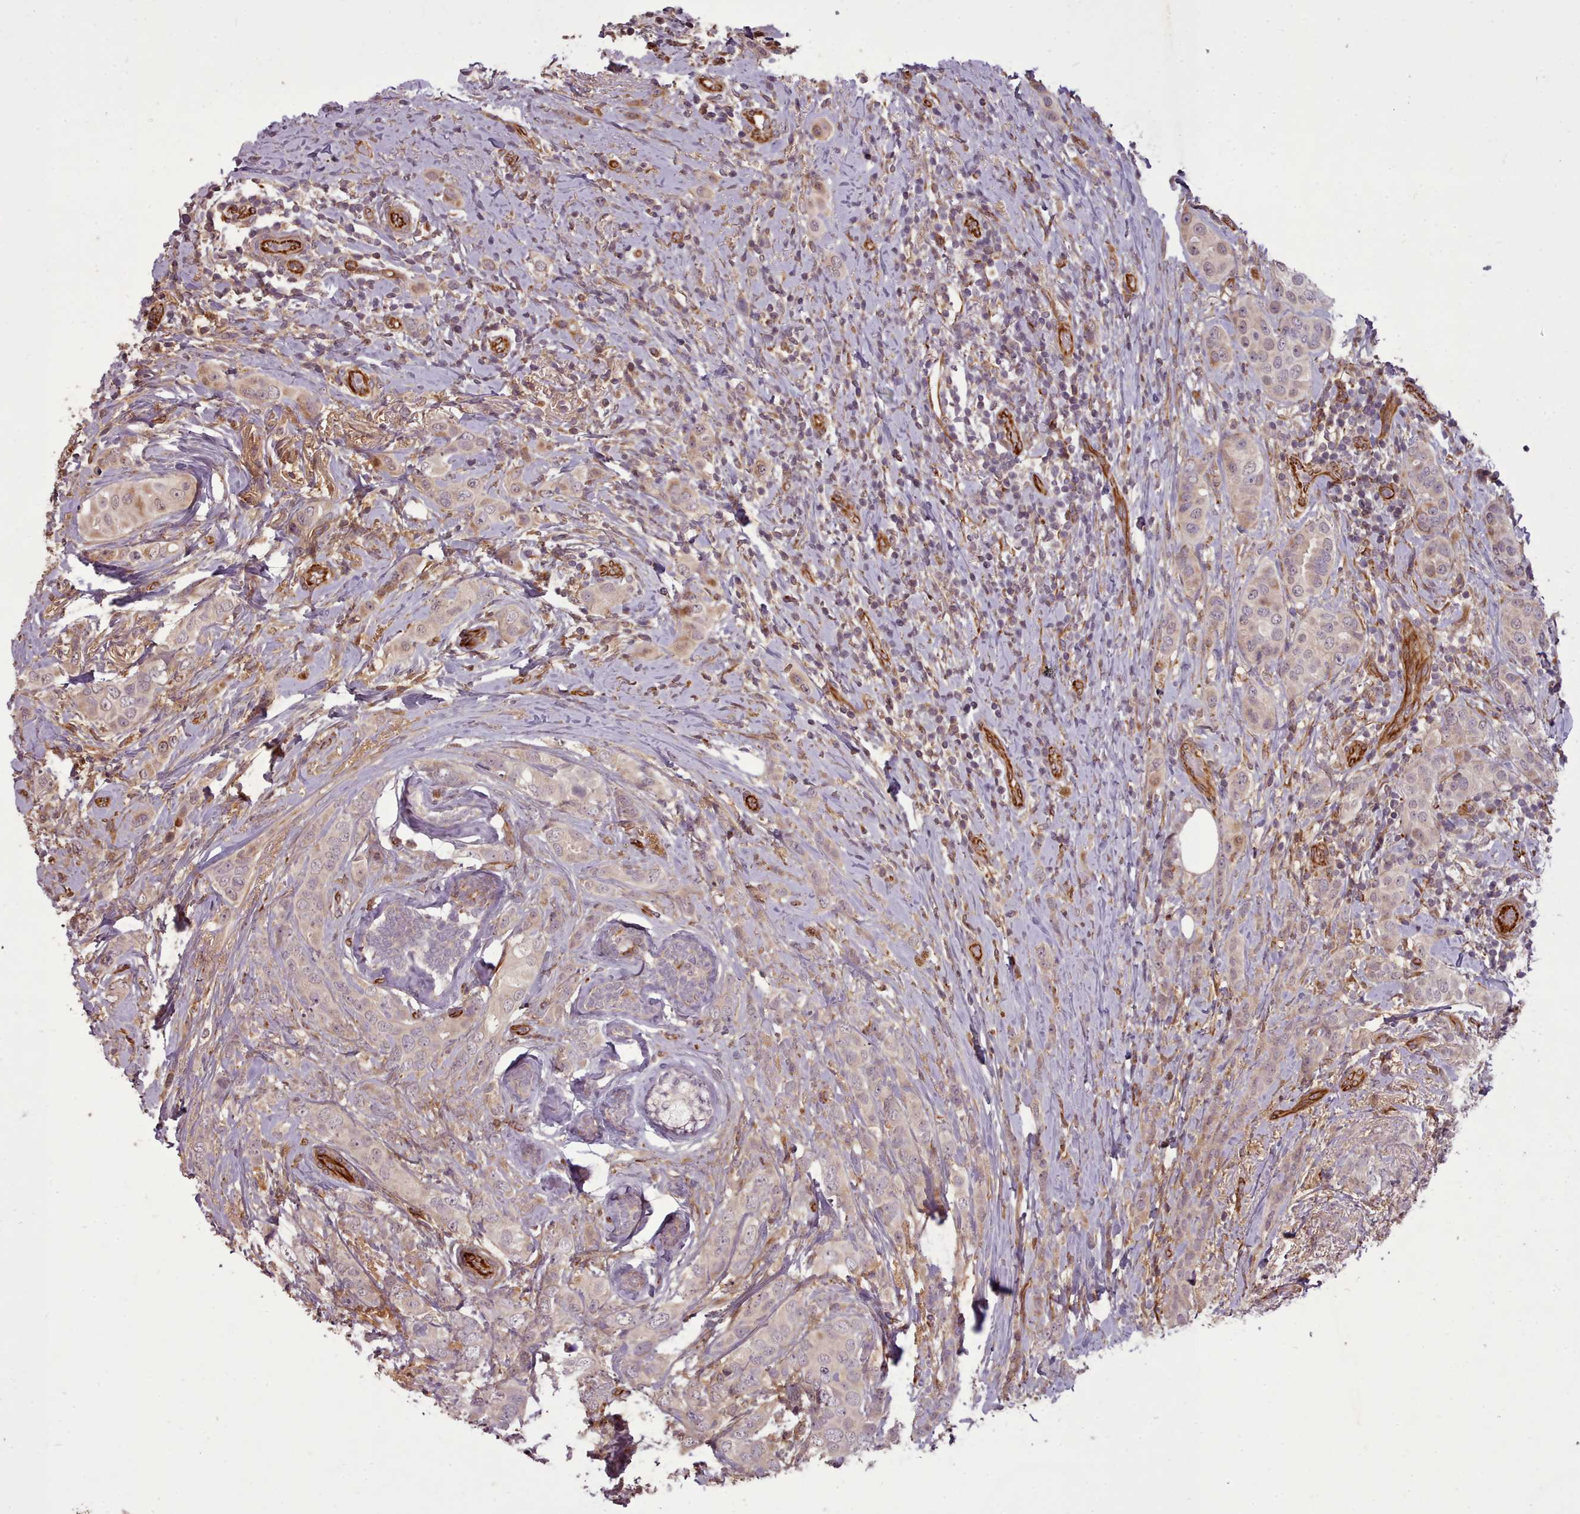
{"staining": {"intensity": "weak", "quantity": ">75%", "location": "cytoplasmic/membranous,nuclear"}, "tissue": "breast cancer", "cell_type": "Tumor cells", "image_type": "cancer", "snomed": [{"axis": "morphology", "description": "Lobular carcinoma"}, {"axis": "topography", "description": "Breast"}], "caption": "IHC photomicrograph of breast lobular carcinoma stained for a protein (brown), which reveals low levels of weak cytoplasmic/membranous and nuclear expression in about >75% of tumor cells.", "gene": "GBGT1", "patient": {"sex": "female", "age": 51}}